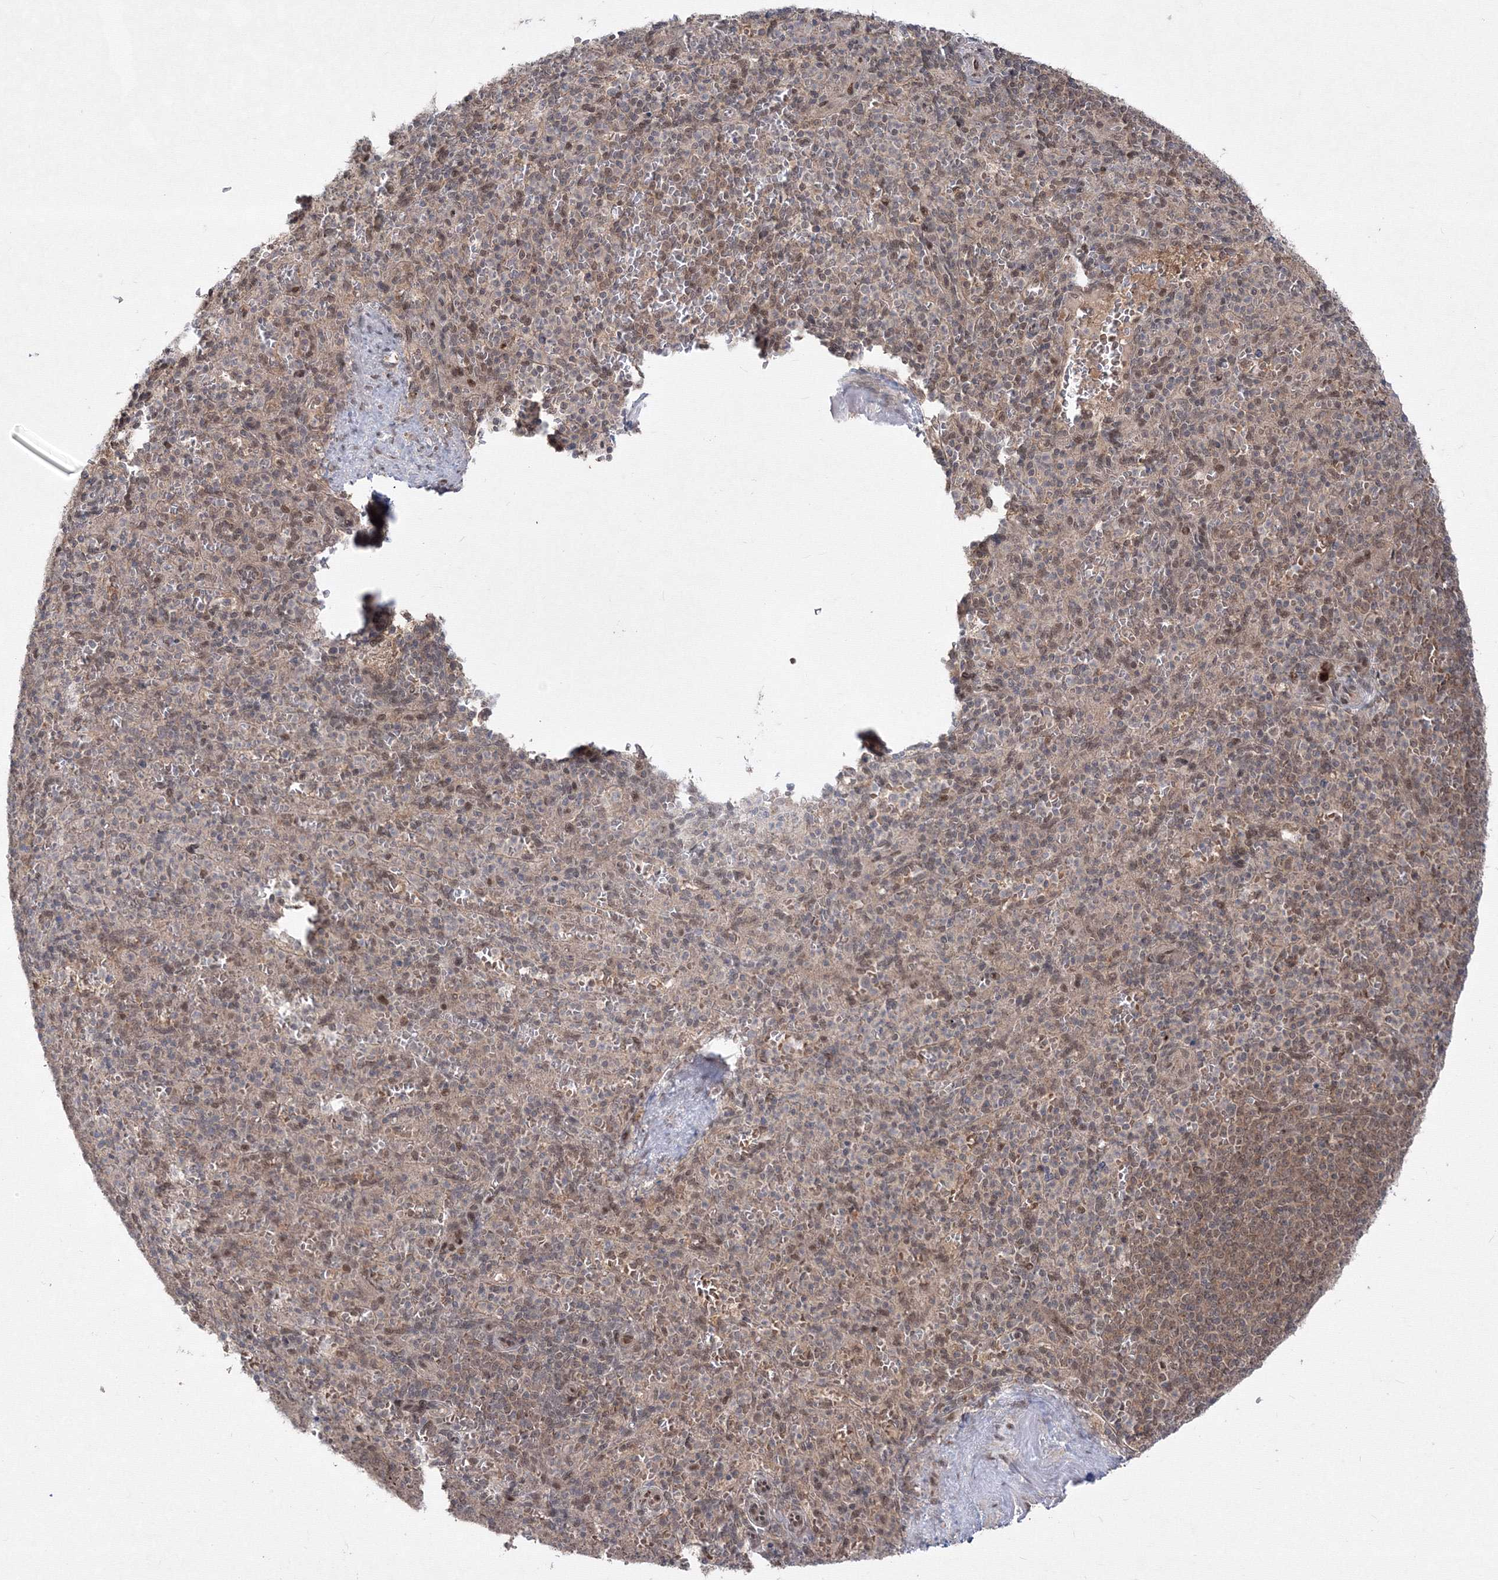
{"staining": {"intensity": "weak", "quantity": "25%-75%", "location": "nuclear"}, "tissue": "spleen", "cell_type": "Cells in red pulp", "image_type": "normal", "snomed": [{"axis": "morphology", "description": "Normal tissue, NOS"}, {"axis": "topography", "description": "Spleen"}], "caption": "Immunohistochemical staining of unremarkable human spleen demonstrates low levels of weak nuclear expression in about 25%-75% of cells in red pulp.", "gene": "COPS4", "patient": {"sex": "female", "age": 74}}